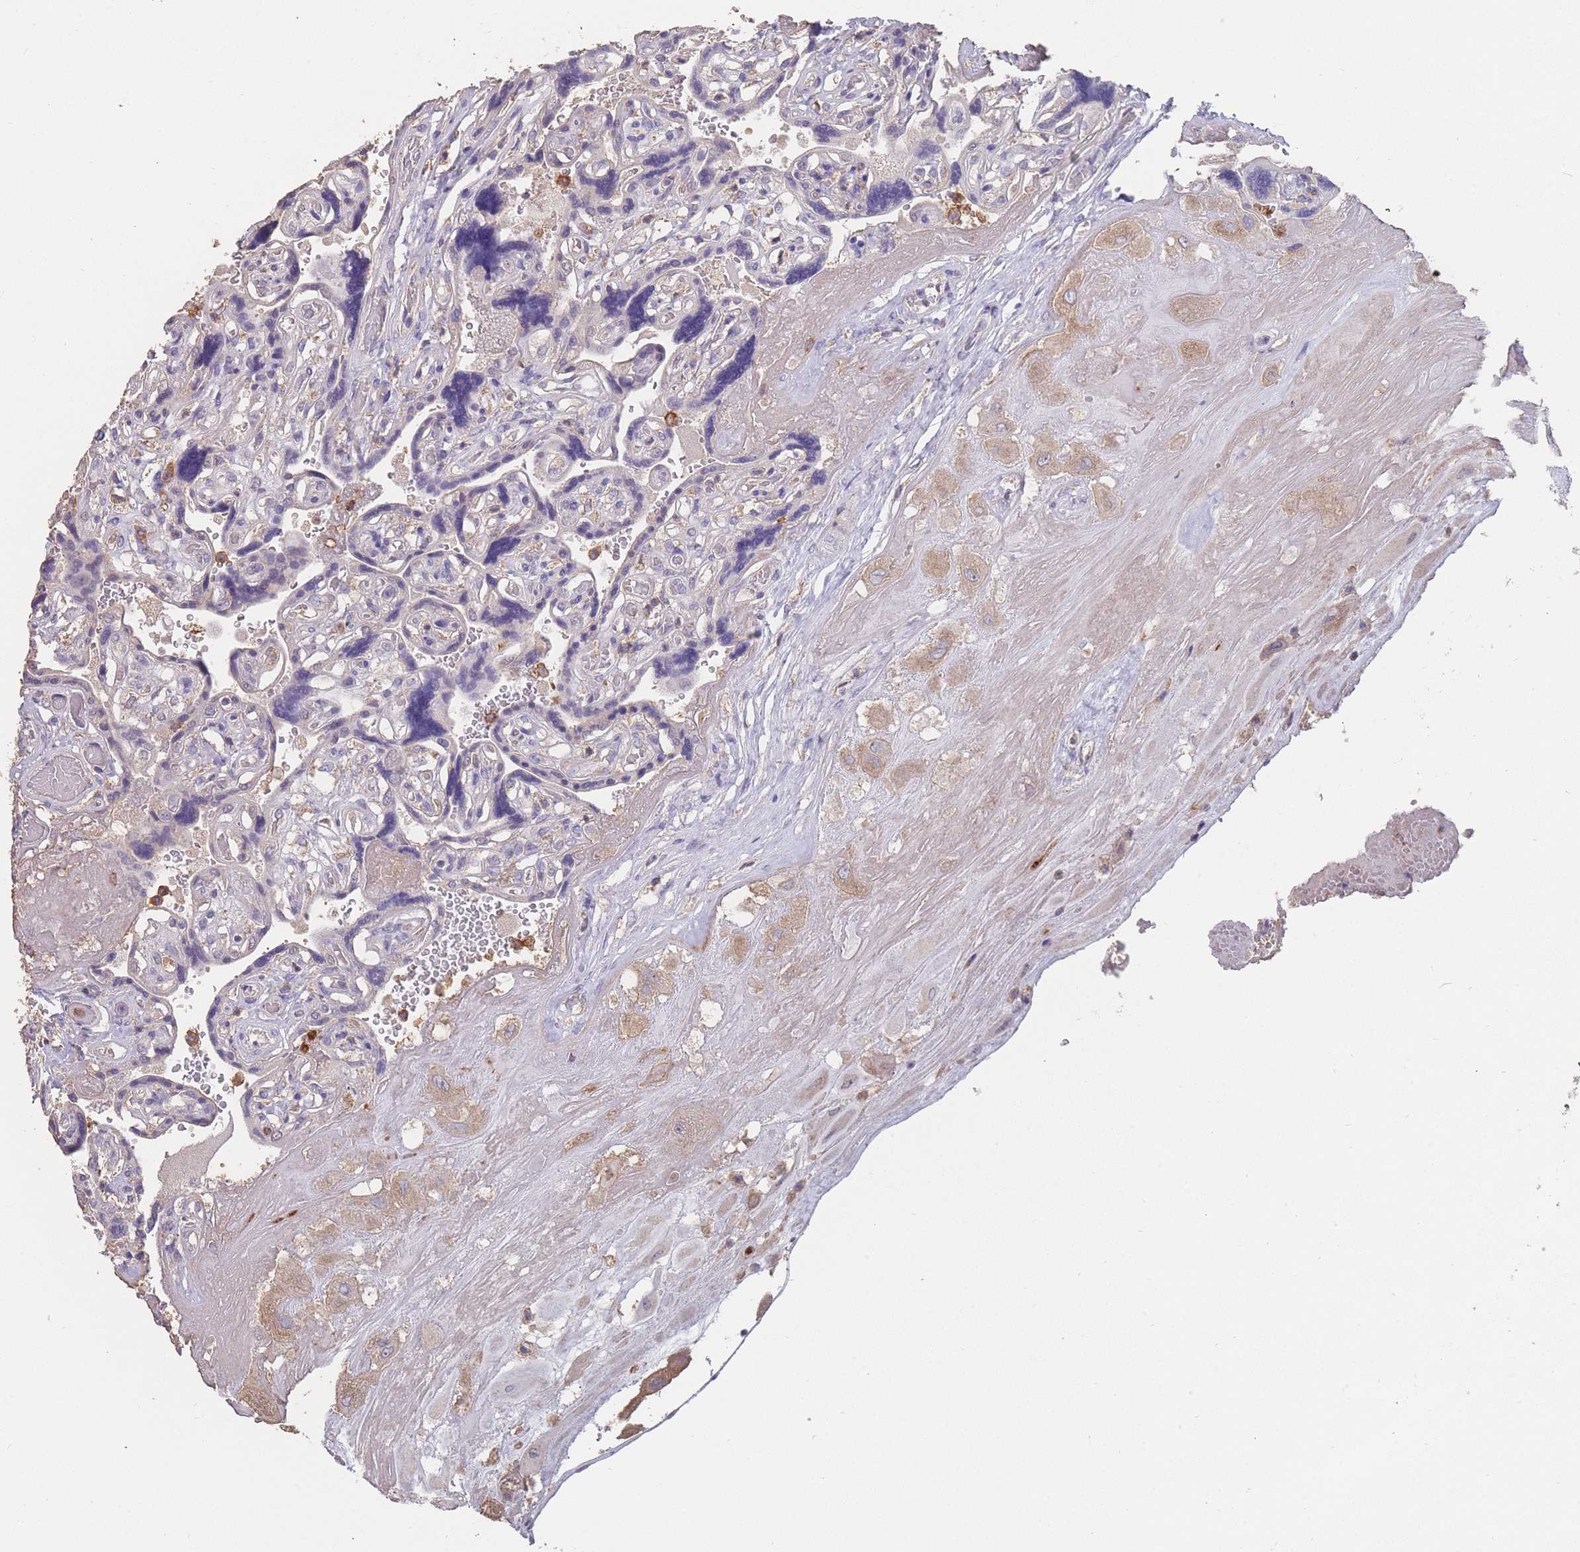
{"staining": {"intensity": "weak", "quantity": "25%-75%", "location": "cytoplasmic/membranous"}, "tissue": "placenta", "cell_type": "Decidual cells", "image_type": "normal", "snomed": [{"axis": "morphology", "description": "Normal tissue, NOS"}, {"axis": "topography", "description": "Placenta"}], "caption": "Placenta stained for a protein (brown) reveals weak cytoplasmic/membranous positive staining in about 25%-75% of decidual cells.", "gene": "CLEC12A", "patient": {"sex": "female", "age": 32}}